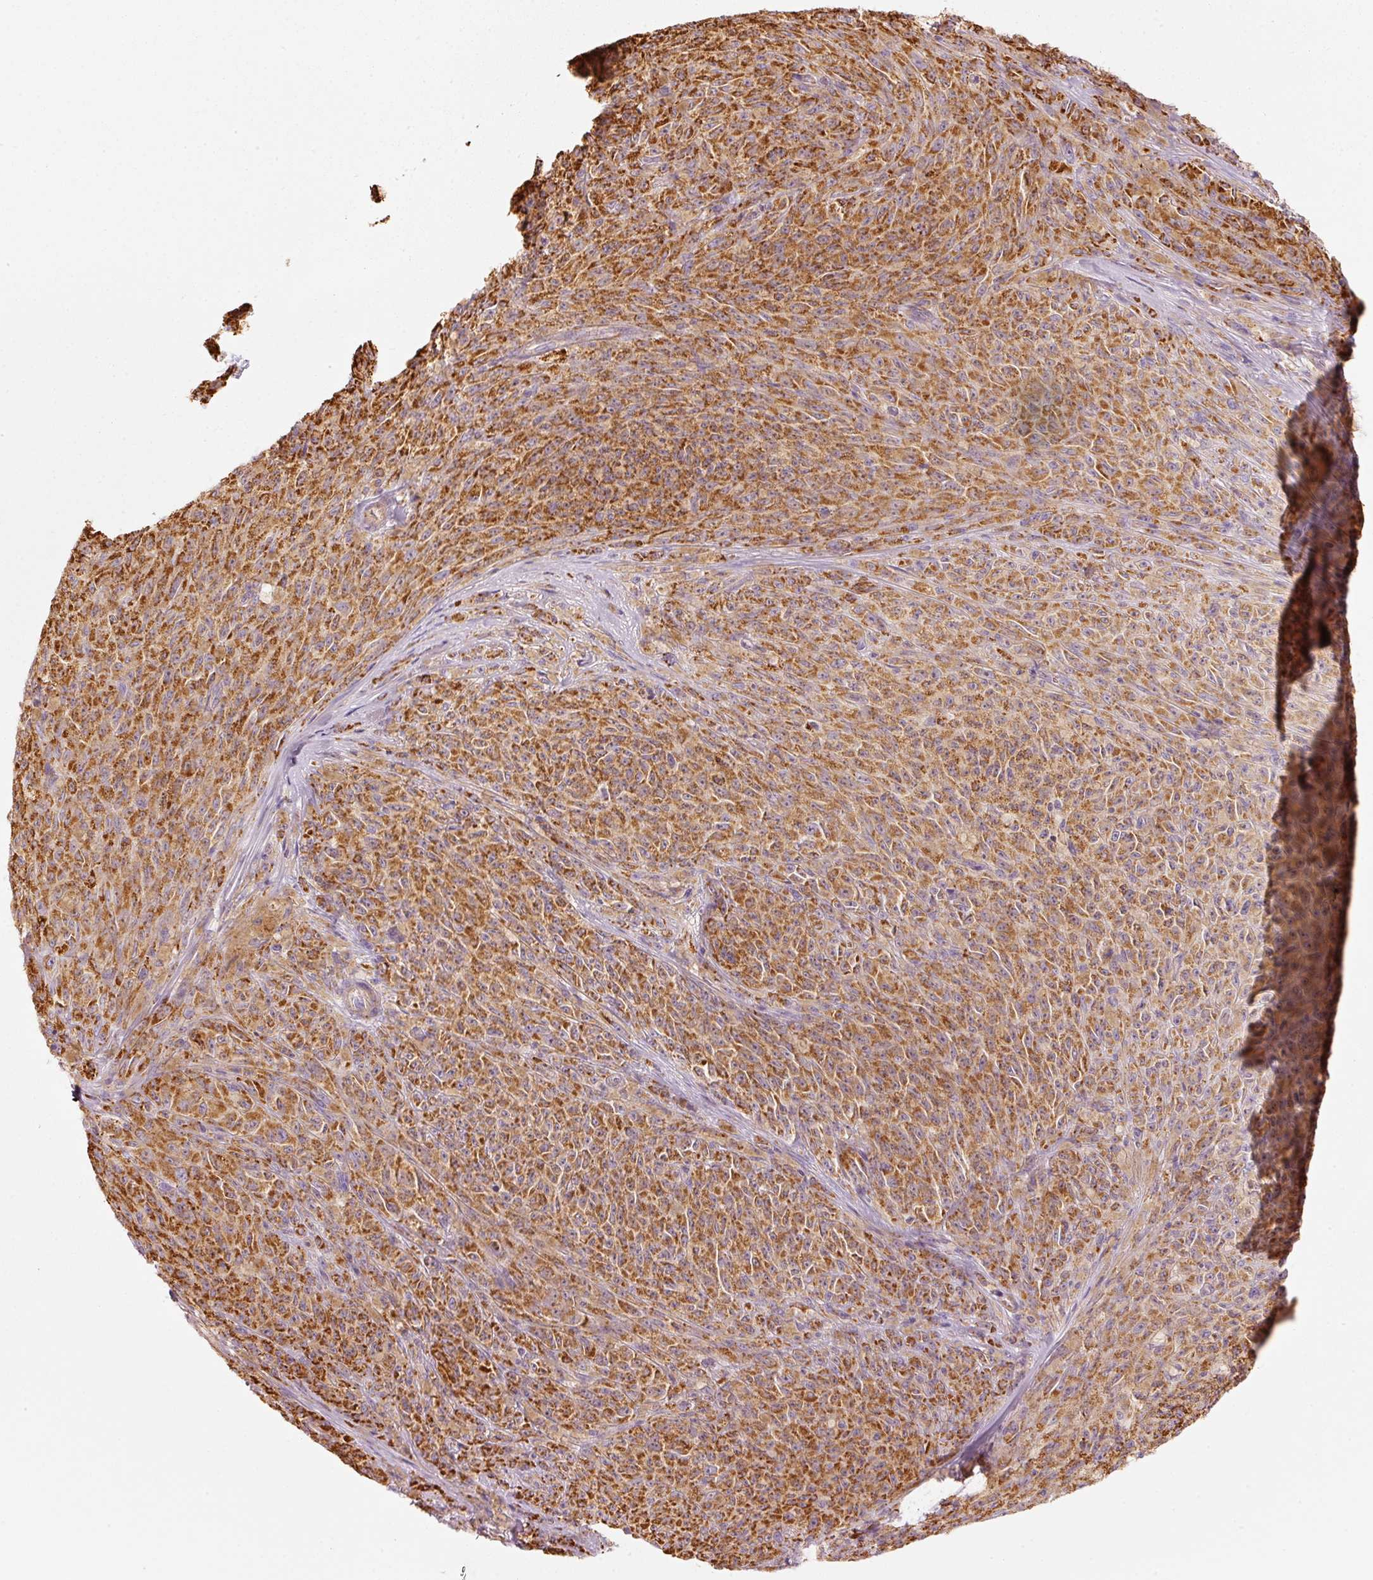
{"staining": {"intensity": "strong", "quantity": ">75%", "location": "cytoplasmic/membranous"}, "tissue": "melanoma", "cell_type": "Tumor cells", "image_type": "cancer", "snomed": [{"axis": "morphology", "description": "Malignant melanoma, NOS"}, {"axis": "topography", "description": "Skin"}], "caption": "Protein expression analysis of human melanoma reveals strong cytoplasmic/membranous expression in about >75% of tumor cells.", "gene": "C17orf98", "patient": {"sex": "female", "age": 82}}